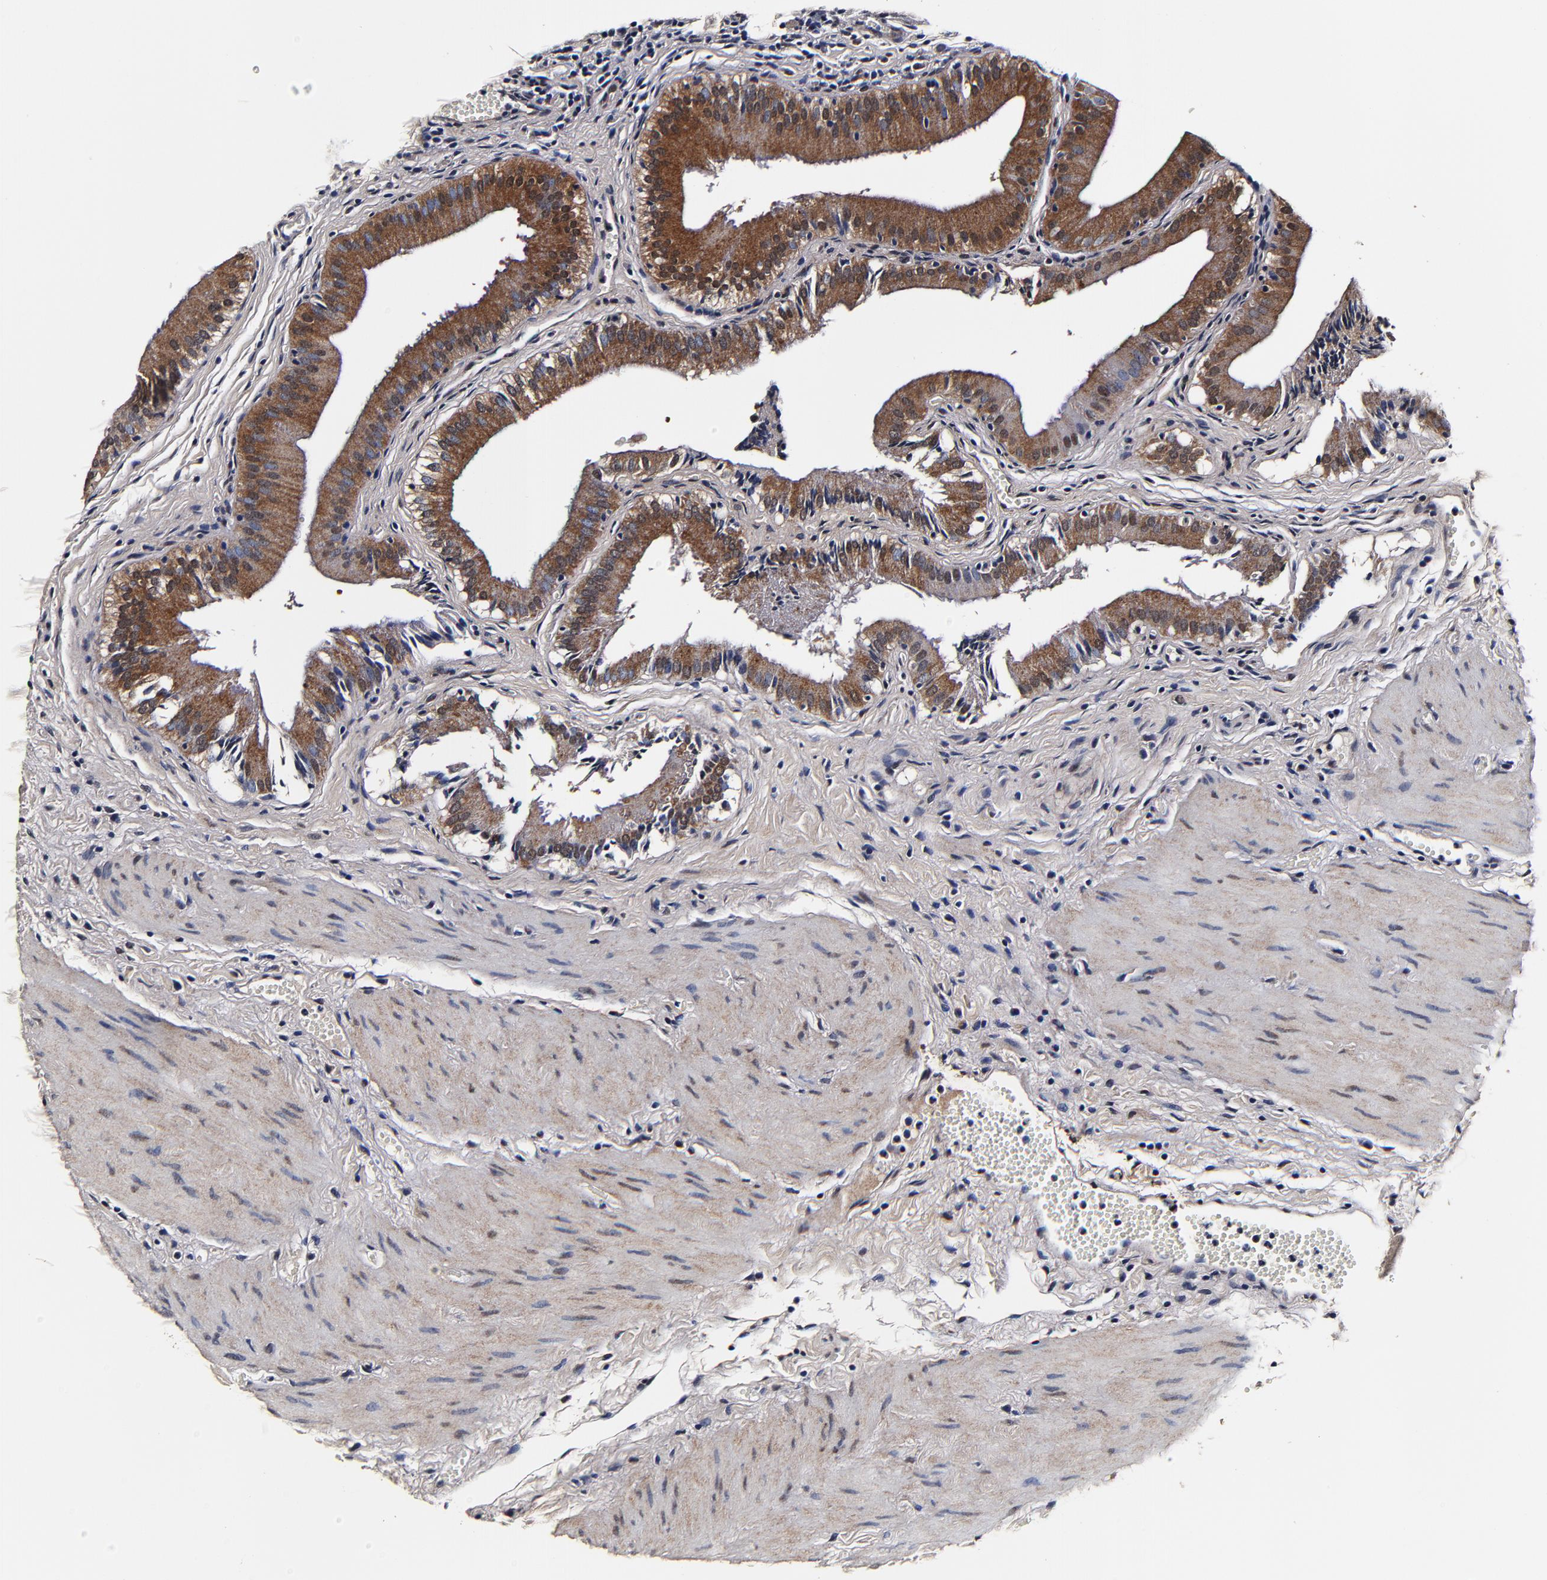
{"staining": {"intensity": "strong", "quantity": ">75%", "location": "cytoplasmic/membranous"}, "tissue": "gallbladder", "cell_type": "Glandular cells", "image_type": "normal", "snomed": [{"axis": "morphology", "description": "Normal tissue, NOS"}, {"axis": "topography", "description": "Gallbladder"}], "caption": "Unremarkable gallbladder was stained to show a protein in brown. There is high levels of strong cytoplasmic/membranous staining in about >75% of glandular cells.", "gene": "MMP15", "patient": {"sex": "female", "age": 24}}